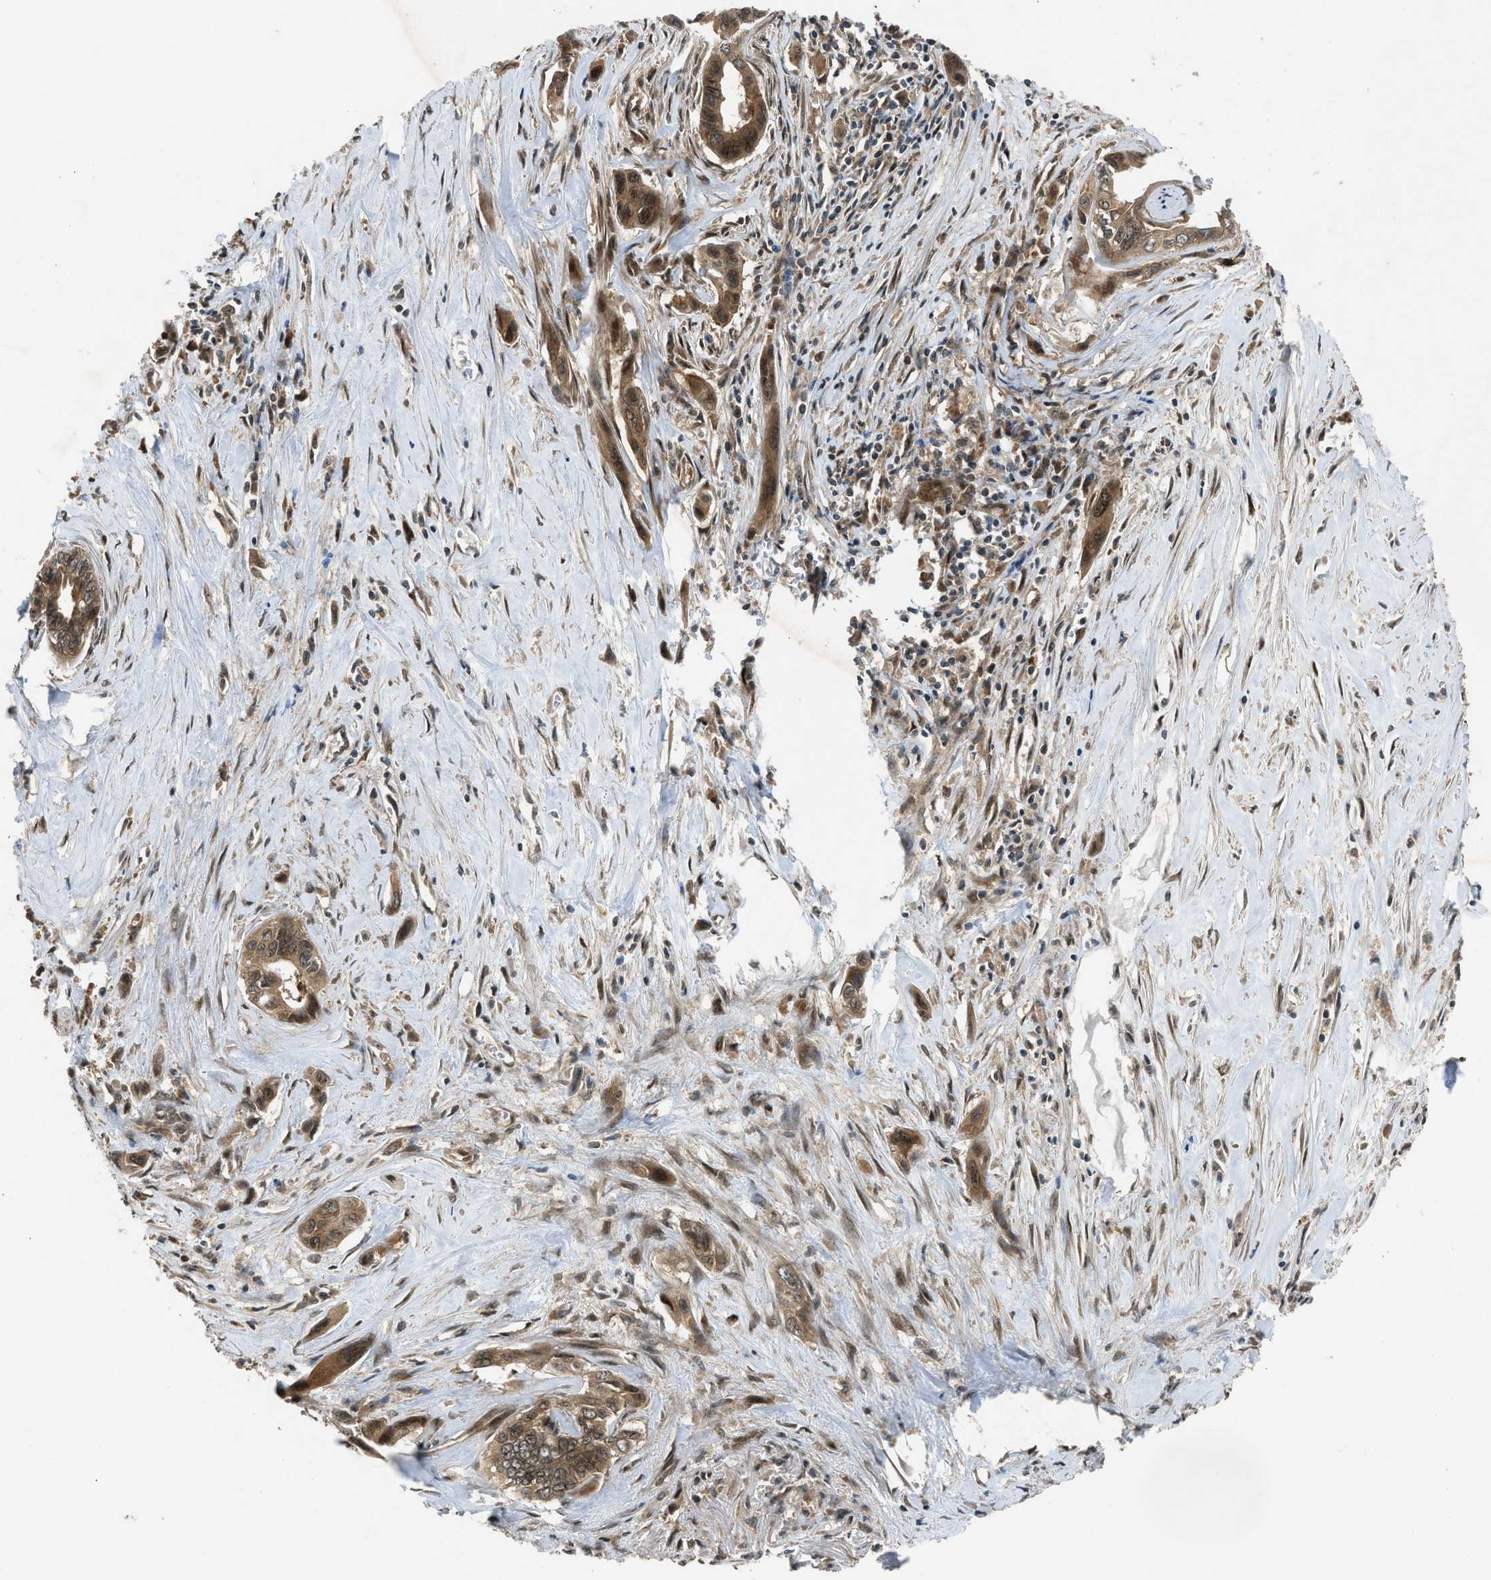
{"staining": {"intensity": "moderate", "quantity": ">75%", "location": "cytoplasmic/membranous,nuclear"}, "tissue": "pancreatic cancer", "cell_type": "Tumor cells", "image_type": "cancer", "snomed": [{"axis": "morphology", "description": "Adenocarcinoma, NOS"}, {"axis": "topography", "description": "Pancreas"}], "caption": "Protein expression analysis of human adenocarcinoma (pancreatic) reveals moderate cytoplasmic/membranous and nuclear expression in approximately >75% of tumor cells. (IHC, brightfield microscopy, high magnification).", "gene": "TXNL1", "patient": {"sex": "male", "age": 73}}